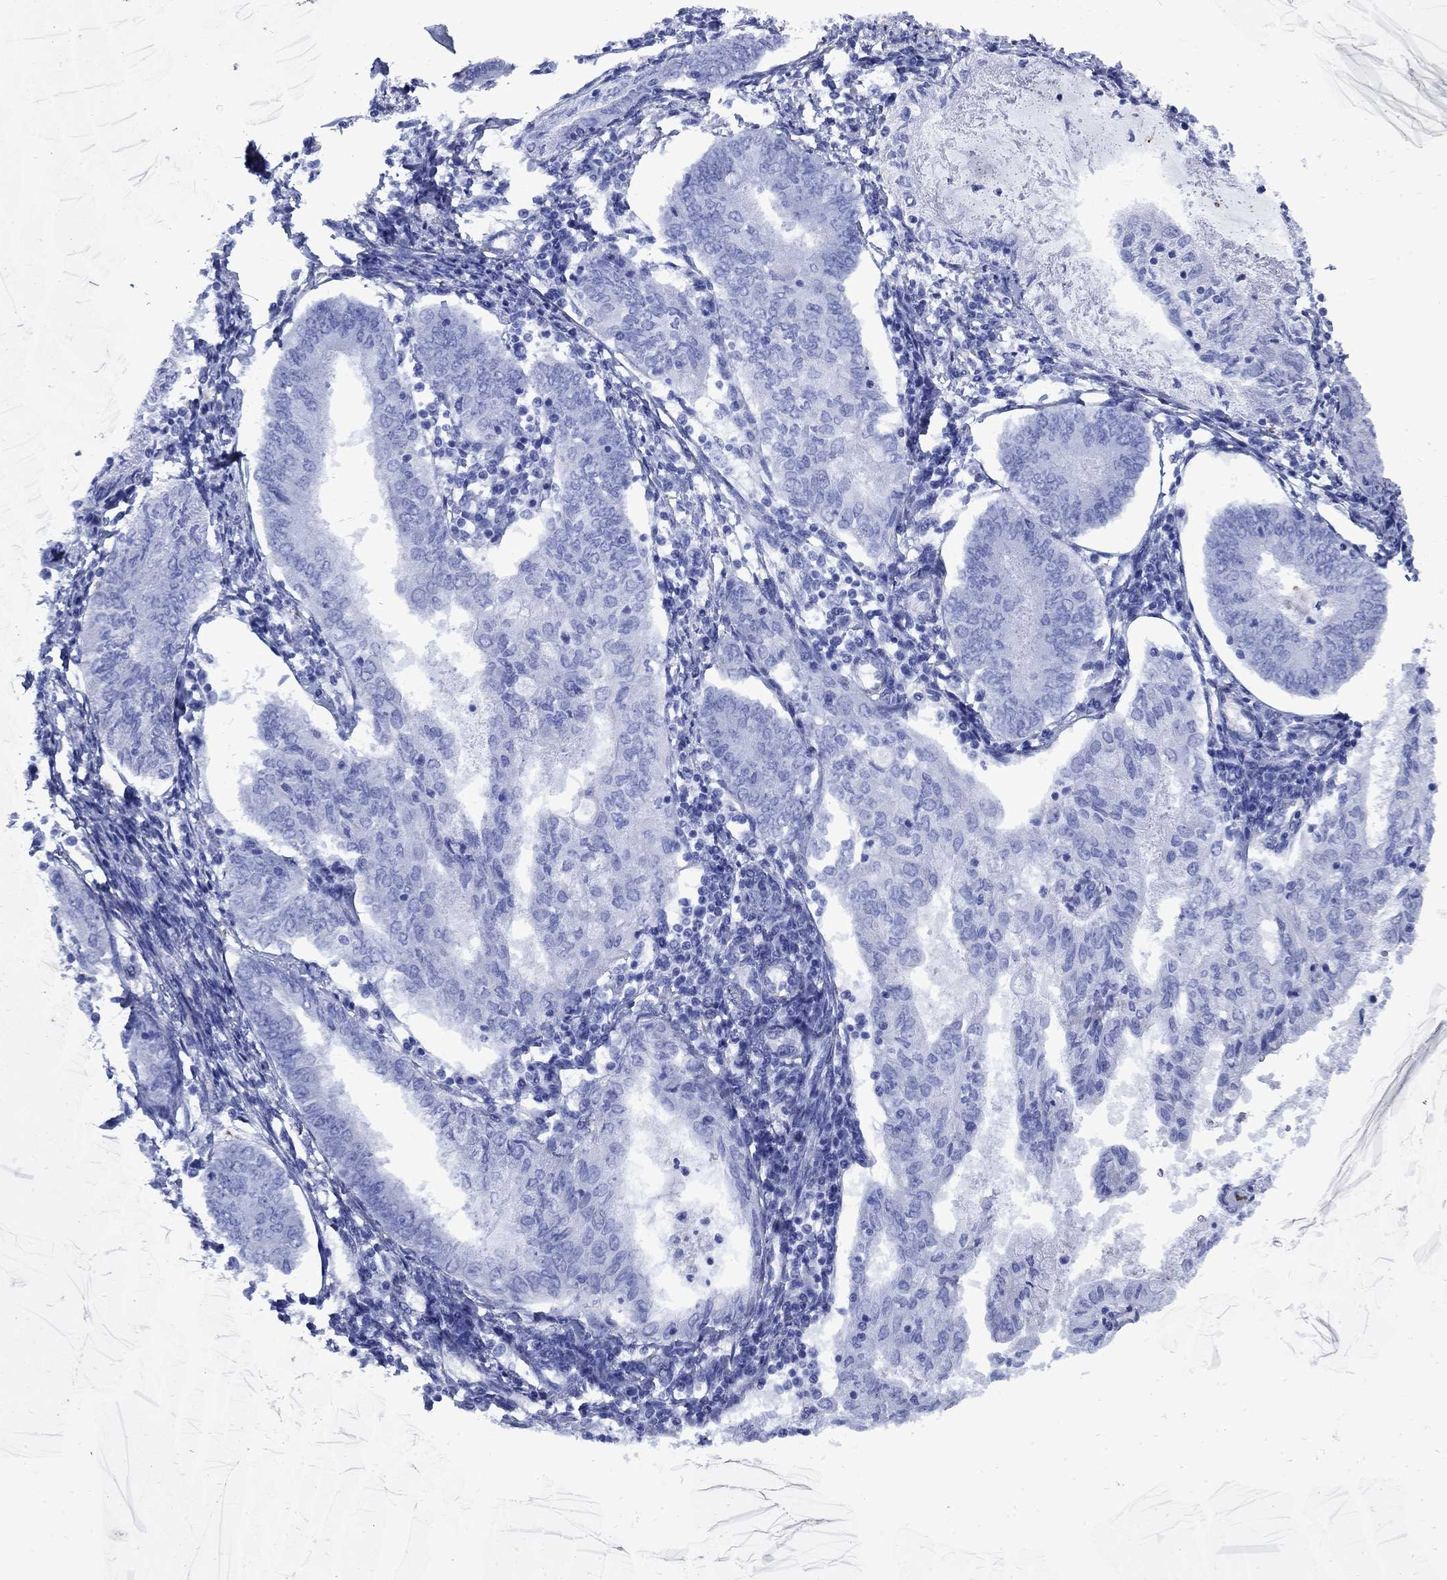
{"staining": {"intensity": "negative", "quantity": "none", "location": "none"}, "tissue": "endometrial cancer", "cell_type": "Tumor cells", "image_type": "cancer", "snomed": [{"axis": "morphology", "description": "Adenocarcinoma, NOS"}, {"axis": "topography", "description": "Endometrium"}], "caption": "This micrograph is of endometrial cancer (adenocarcinoma) stained with IHC to label a protein in brown with the nuclei are counter-stained blue. There is no positivity in tumor cells.", "gene": "VTN", "patient": {"sex": "female", "age": 68}}